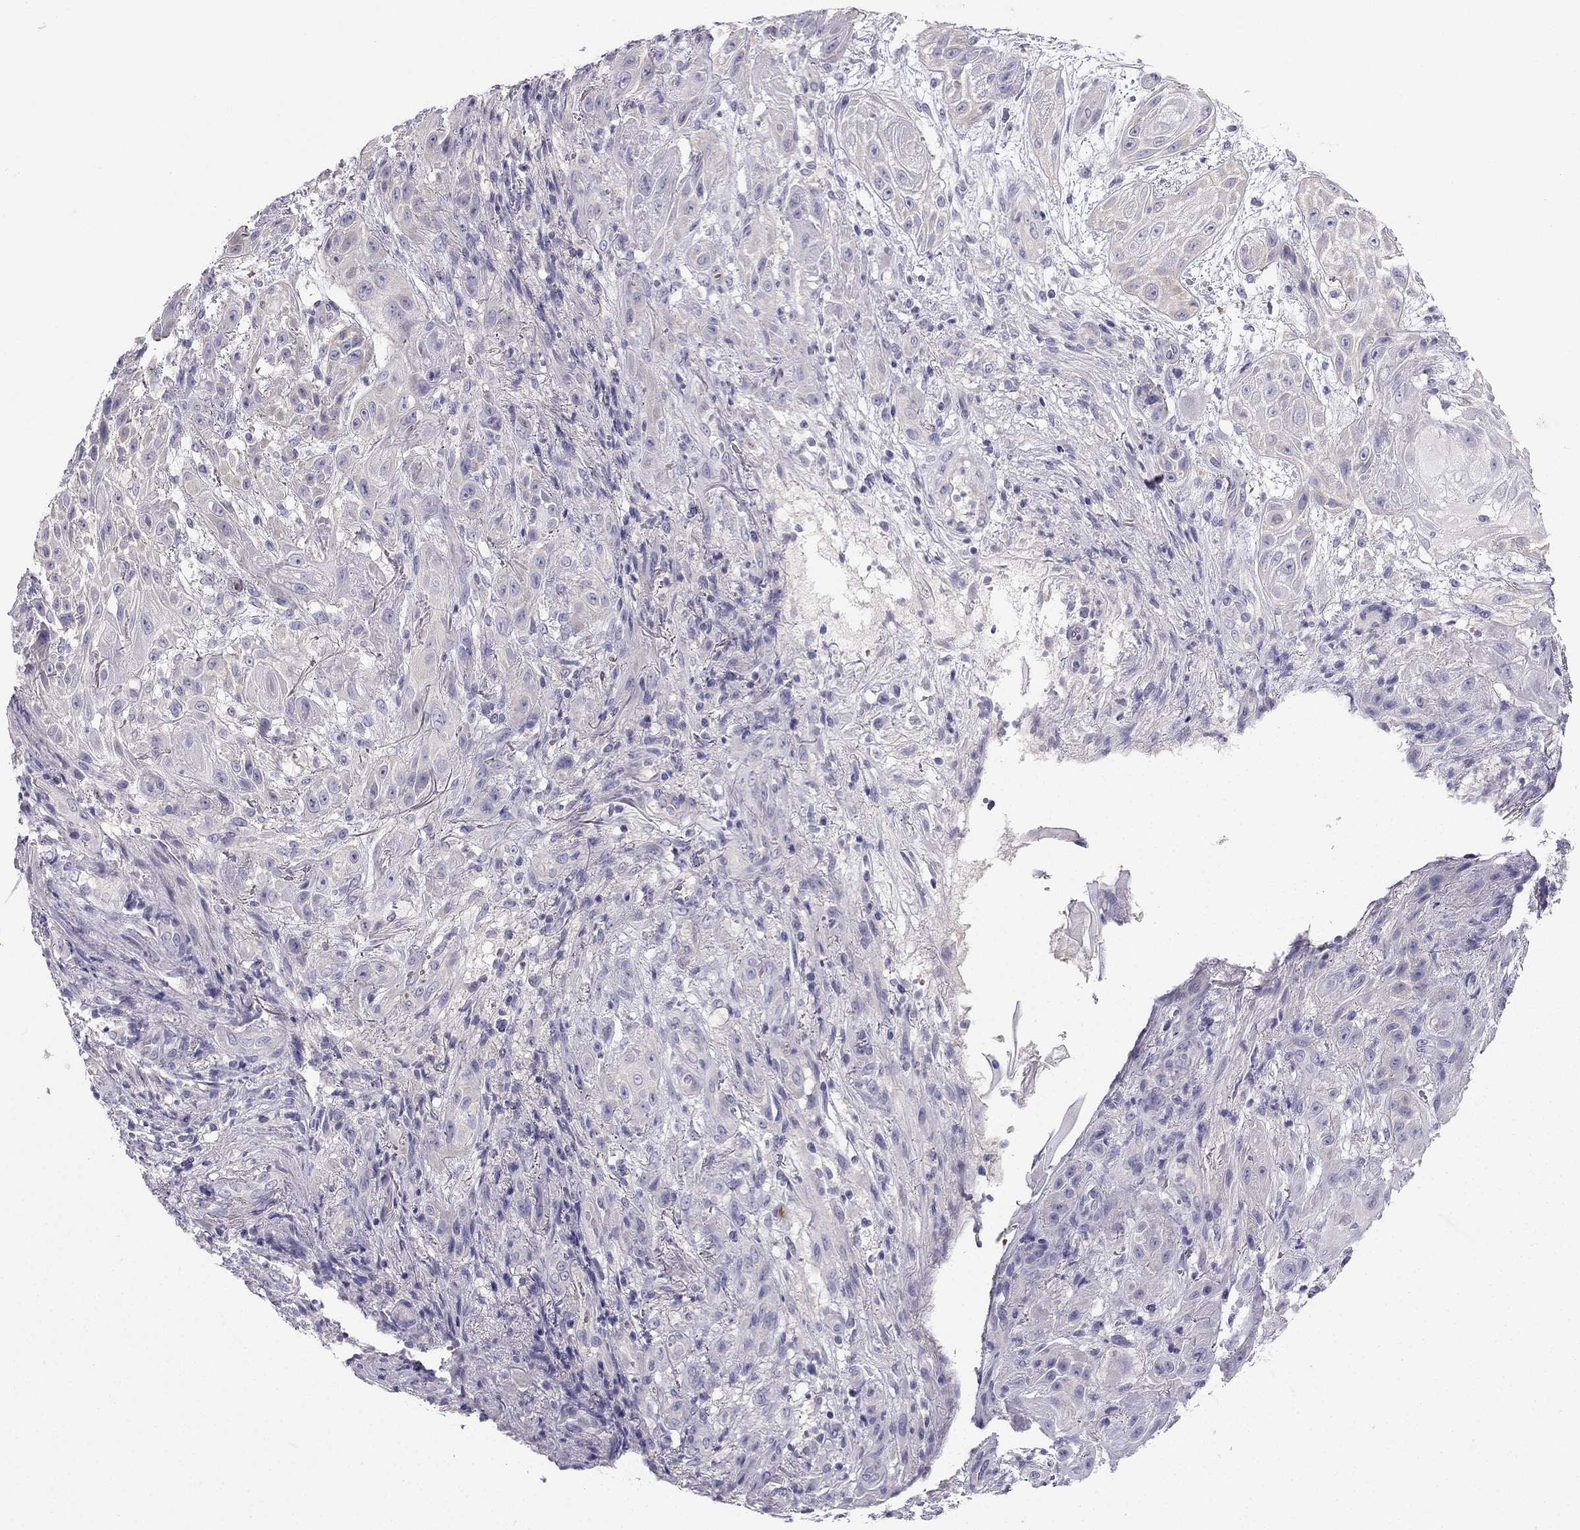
{"staining": {"intensity": "negative", "quantity": "none", "location": "none"}, "tissue": "skin cancer", "cell_type": "Tumor cells", "image_type": "cancer", "snomed": [{"axis": "morphology", "description": "Squamous cell carcinoma, NOS"}, {"axis": "topography", "description": "Skin"}], "caption": "Immunohistochemical staining of human skin cancer demonstrates no significant staining in tumor cells.", "gene": "RSPH14", "patient": {"sex": "male", "age": 62}}